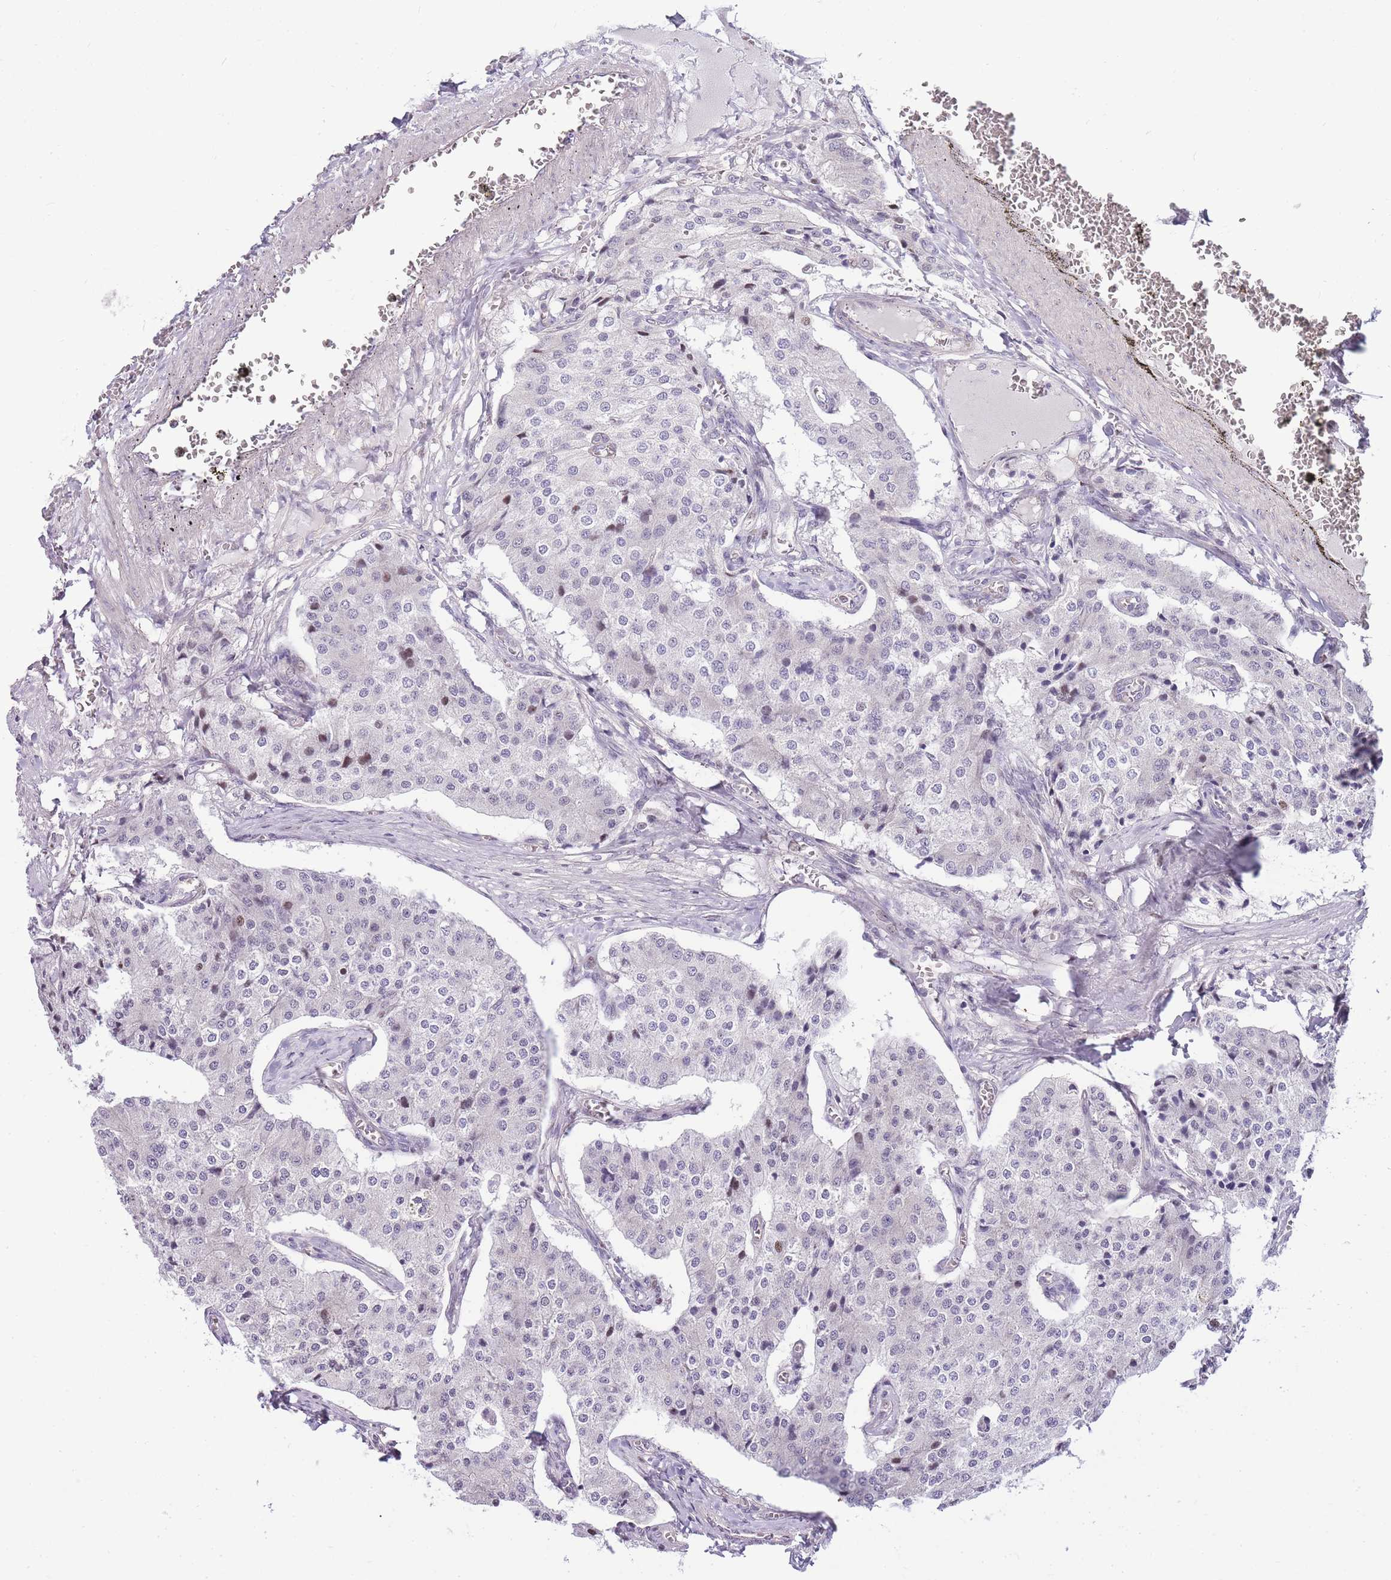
{"staining": {"intensity": "negative", "quantity": "none", "location": "none"}, "tissue": "carcinoid", "cell_type": "Tumor cells", "image_type": "cancer", "snomed": [{"axis": "morphology", "description": "Carcinoid, malignant, NOS"}, {"axis": "topography", "description": "Colon"}], "caption": "Immunohistochemistry (IHC) image of carcinoid stained for a protein (brown), which reveals no staining in tumor cells. (DAB immunohistochemistry with hematoxylin counter stain).", "gene": "CLBA1", "patient": {"sex": "female", "age": 52}}